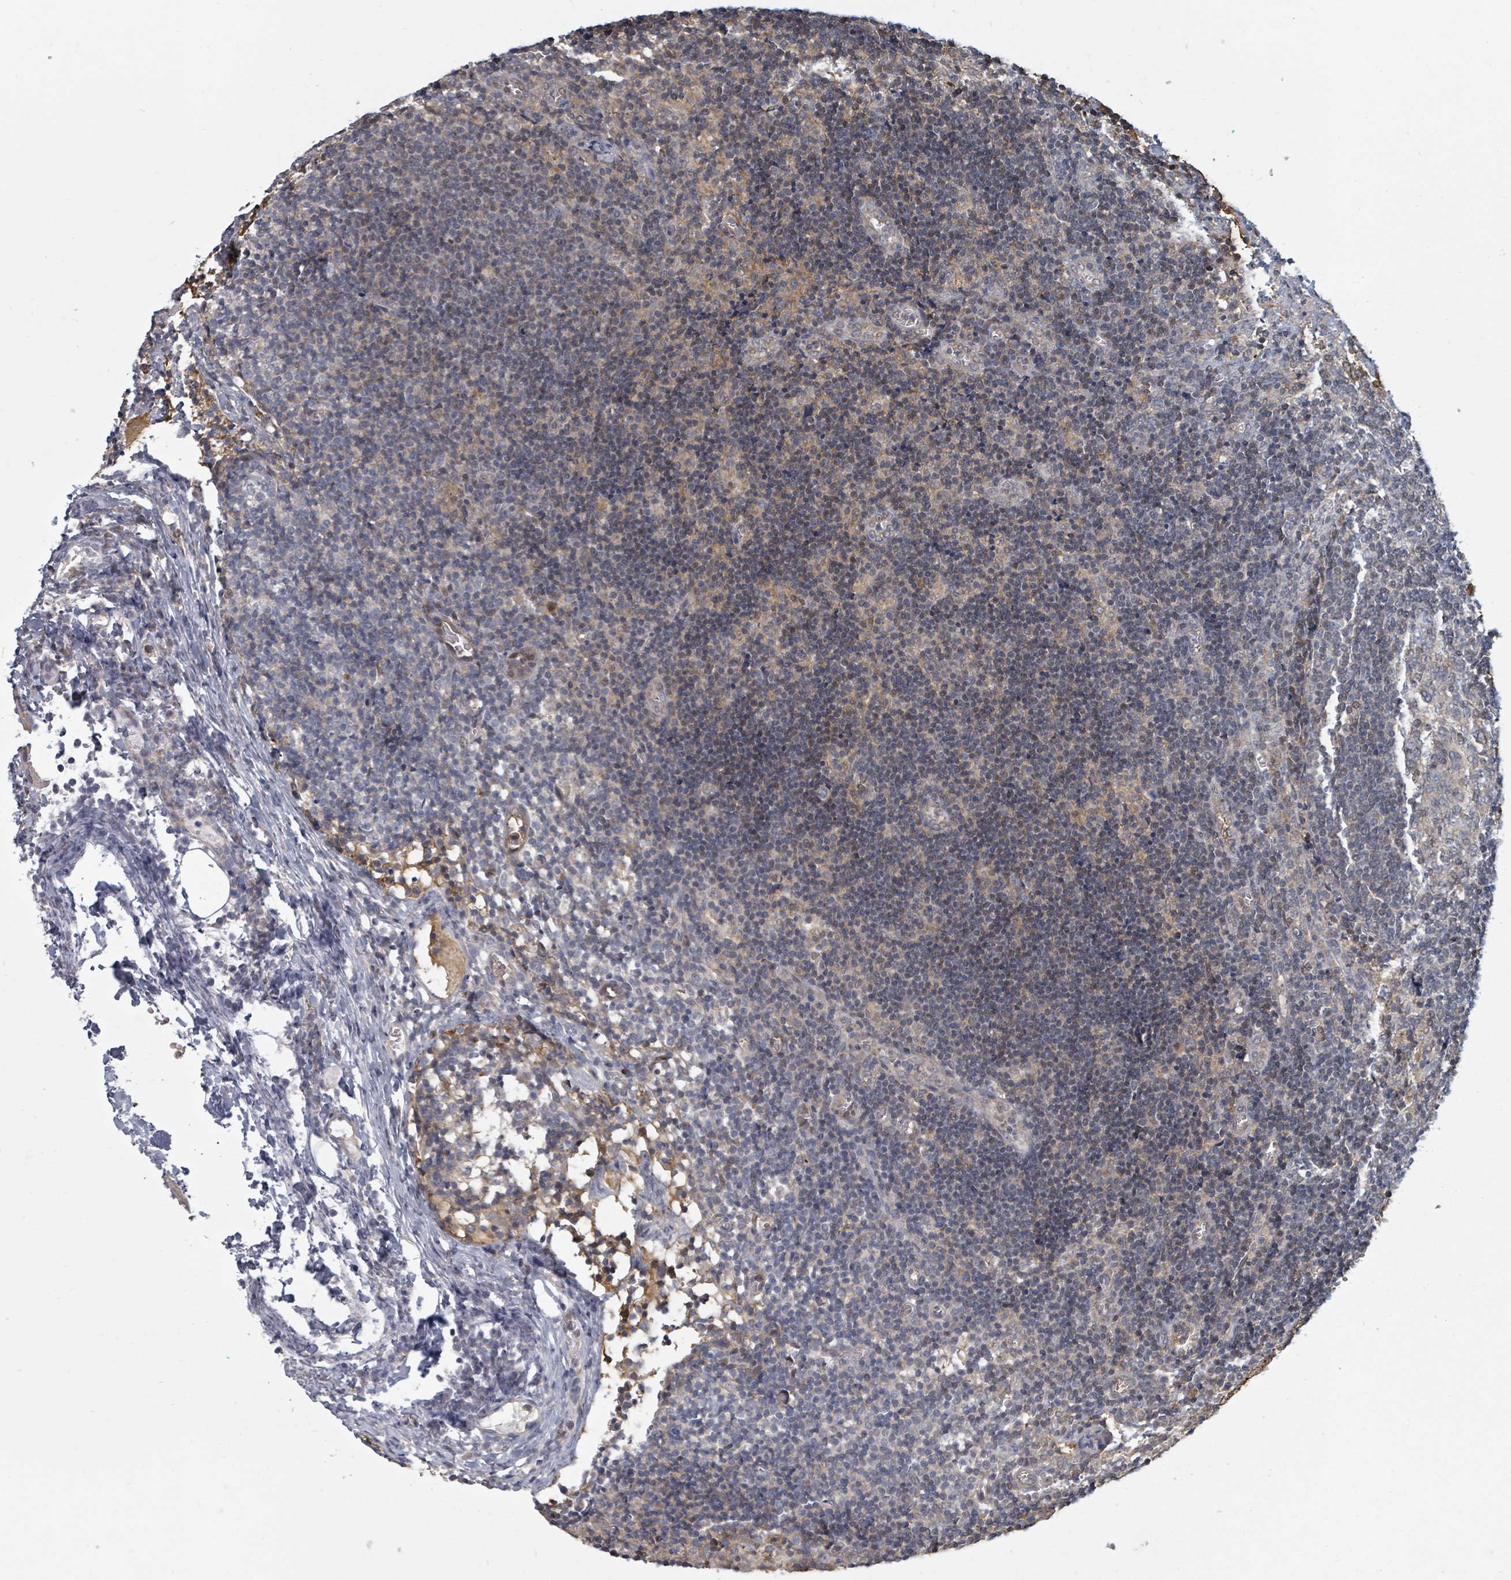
{"staining": {"intensity": "negative", "quantity": "none", "location": "none"}, "tissue": "lymph node", "cell_type": "Germinal center cells", "image_type": "normal", "snomed": [{"axis": "morphology", "description": "Normal tissue, NOS"}, {"axis": "topography", "description": "Lymph node"}], "caption": "Immunohistochemistry of unremarkable human lymph node shows no positivity in germinal center cells. The staining is performed using DAB (3,3'-diaminobenzidine) brown chromogen with nuclei counter-stained in using hematoxylin.", "gene": "GABBR1", "patient": {"sex": "female", "age": 37}}